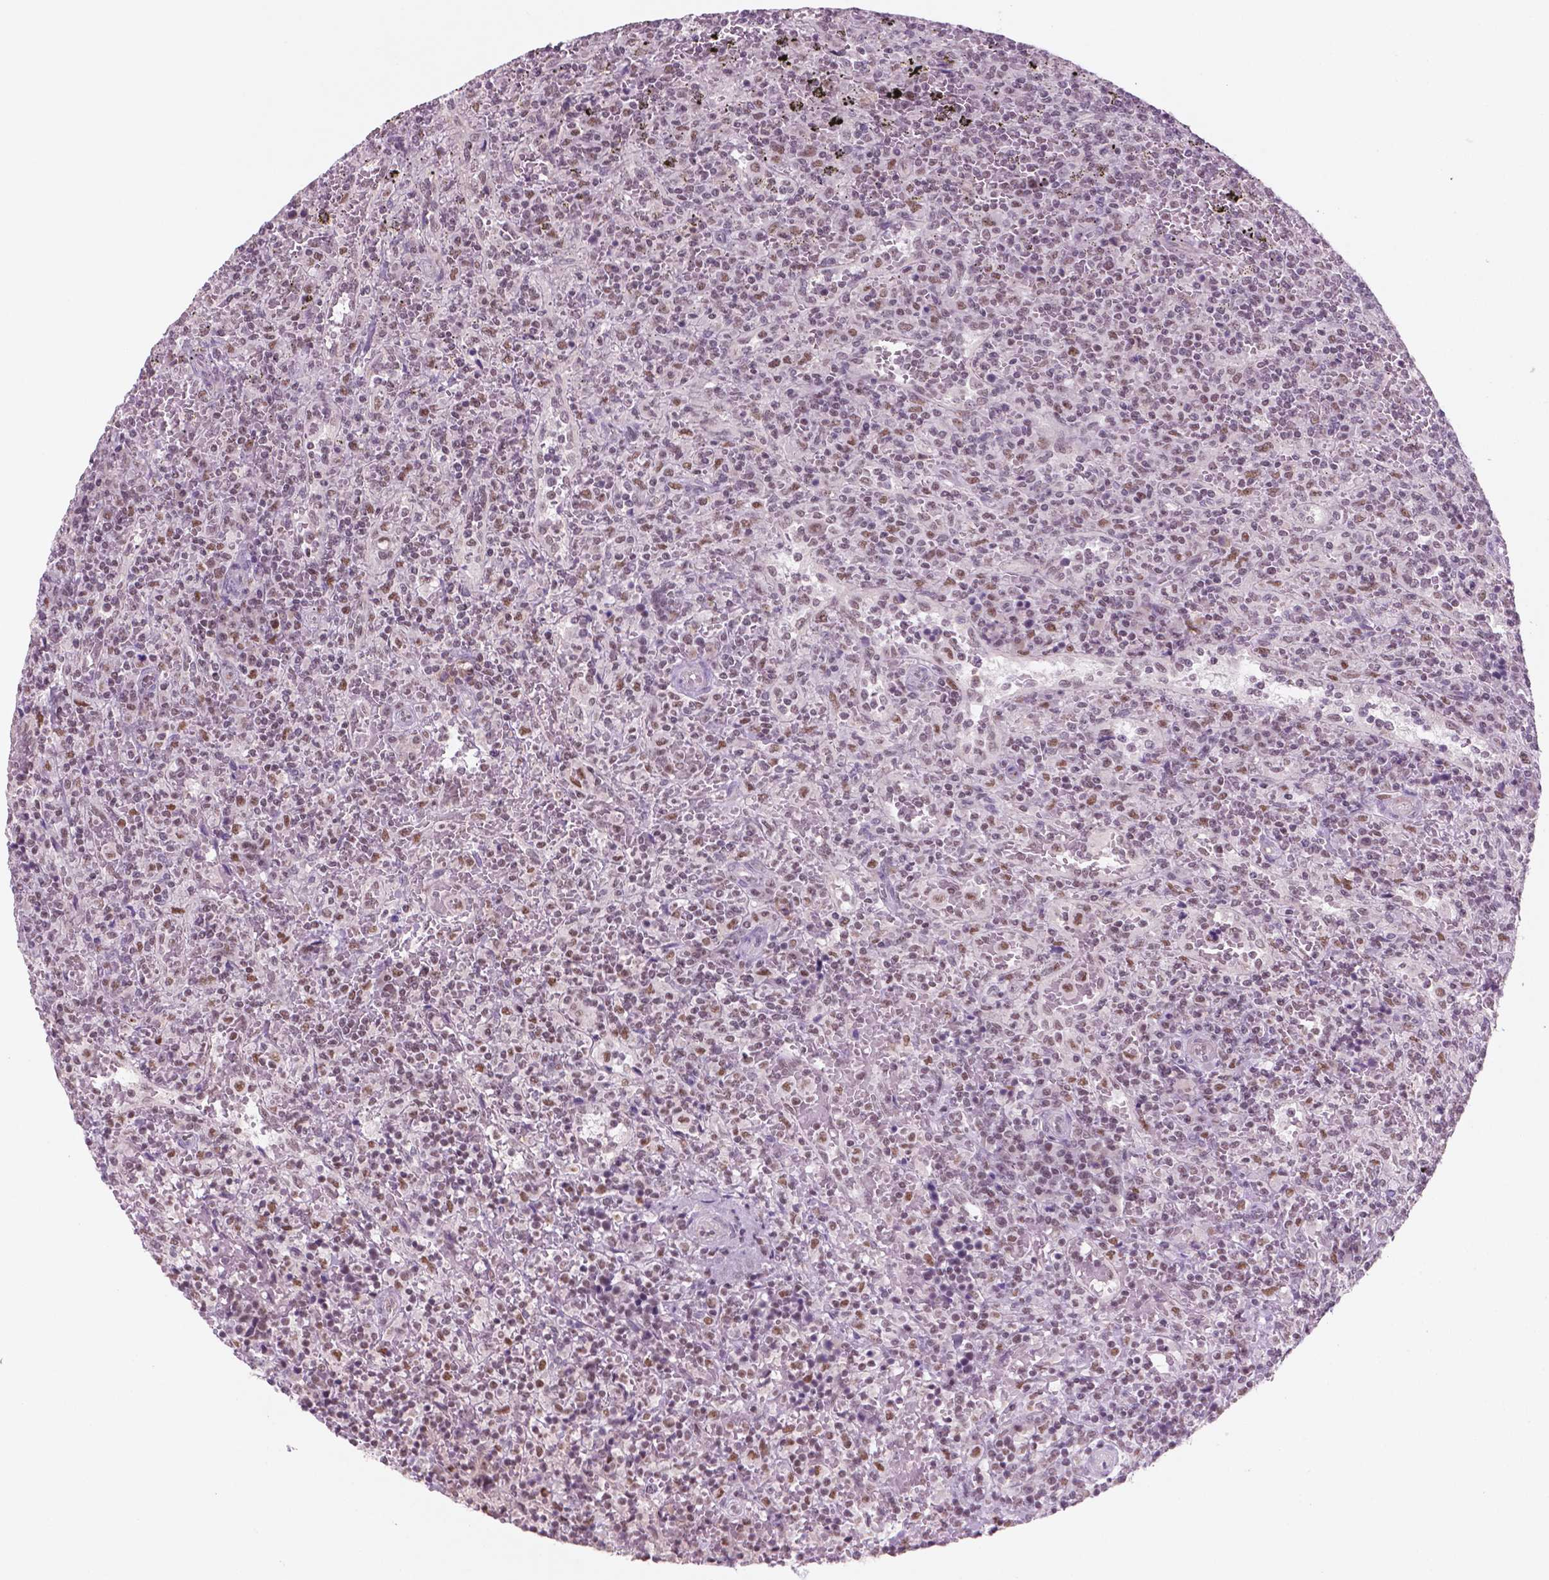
{"staining": {"intensity": "moderate", "quantity": "25%-75%", "location": "nuclear"}, "tissue": "lymphoma", "cell_type": "Tumor cells", "image_type": "cancer", "snomed": [{"axis": "morphology", "description": "Malignant lymphoma, non-Hodgkin's type, Low grade"}, {"axis": "topography", "description": "Spleen"}], "caption": "Immunohistochemical staining of low-grade malignant lymphoma, non-Hodgkin's type displays medium levels of moderate nuclear positivity in about 25%-75% of tumor cells.", "gene": "CTR9", "patient": {"sex": "male", "age": 62}}